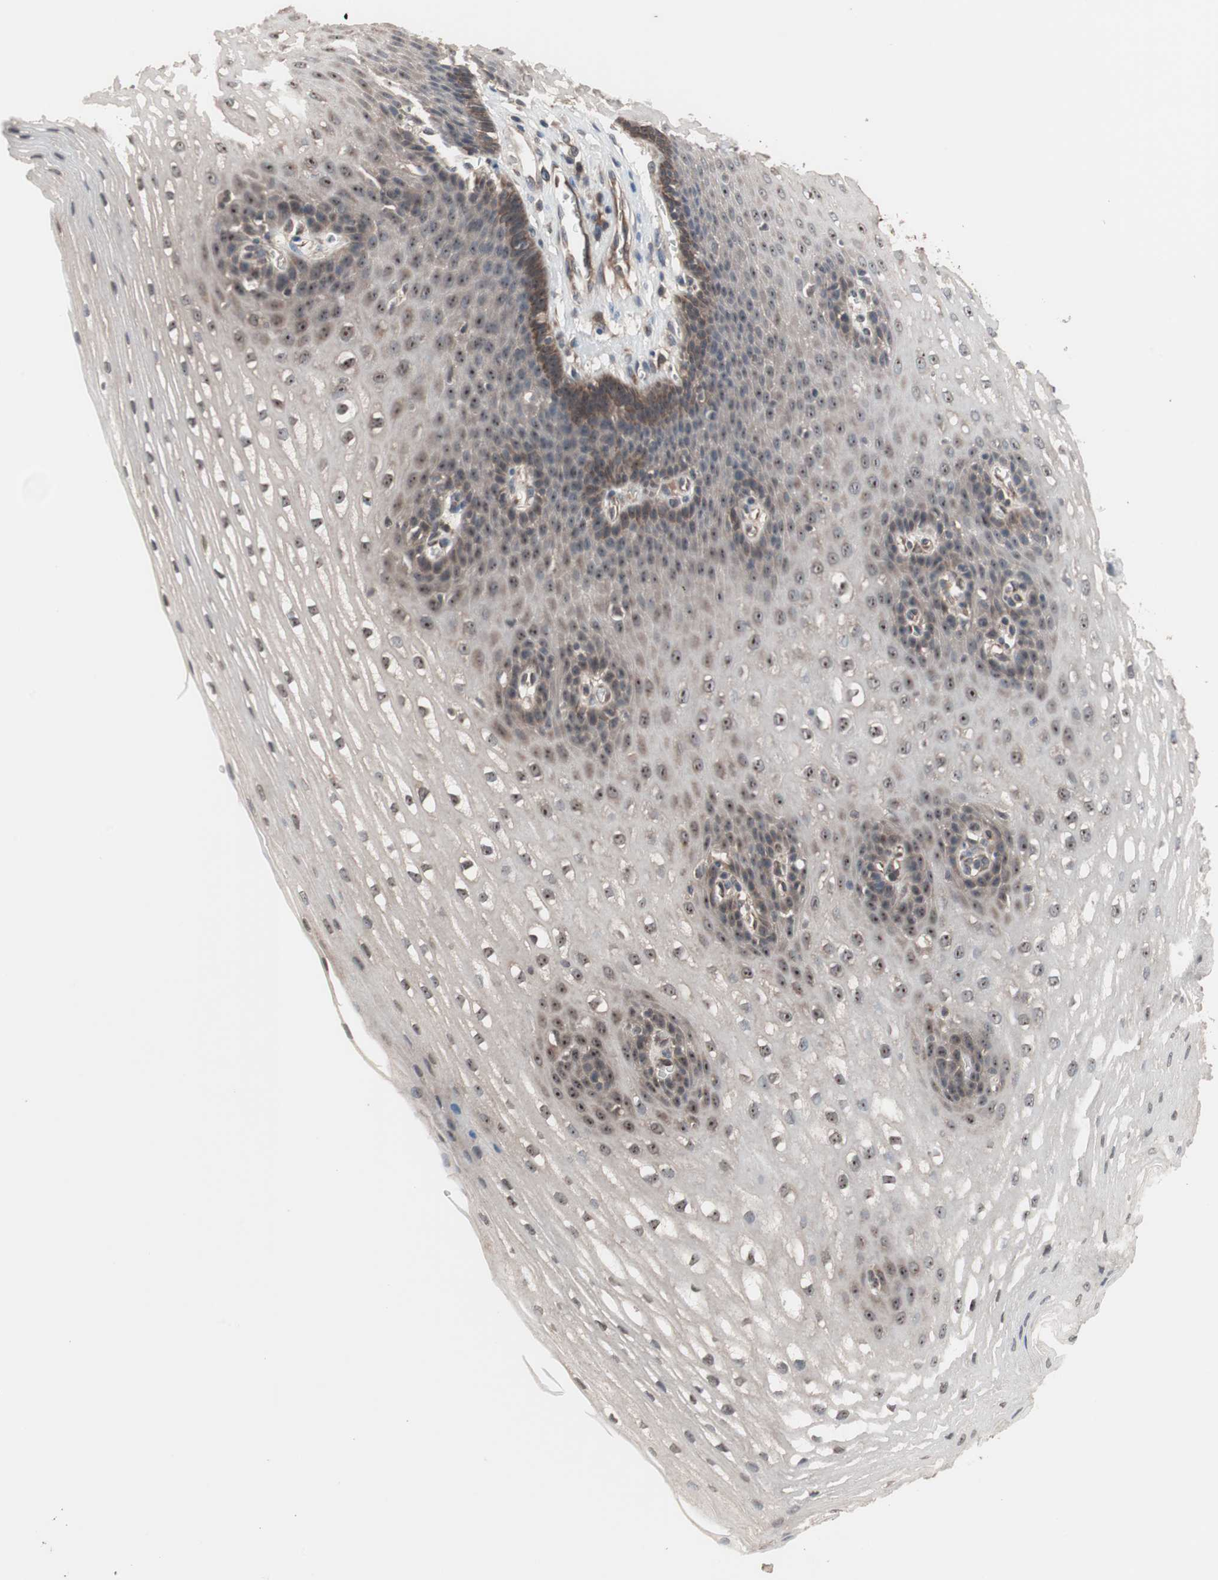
{"staining": {"intensity": "weak", "quantity": "25%-75%", "location": "cytoplasmic/membranous,nuclear"}, "tissue": "esophagus", "cell_type": "Squamous epithelial cells", "image_type": "normal", "snomed": [{"axis": "morphology", "description": "Normal tissue, NOS"}, {"axis": "topography", "description": "Esophagus"}], "caption": "Weak cytoplasmic/membranous,nuclear expression for a protein is seen in approximately 25%-75% of squamous epithelial cells of unremarkable esophagus using immunohistochemistry.", "gene": "IRS1", "patient": {"sex": "male", "age": 48}}